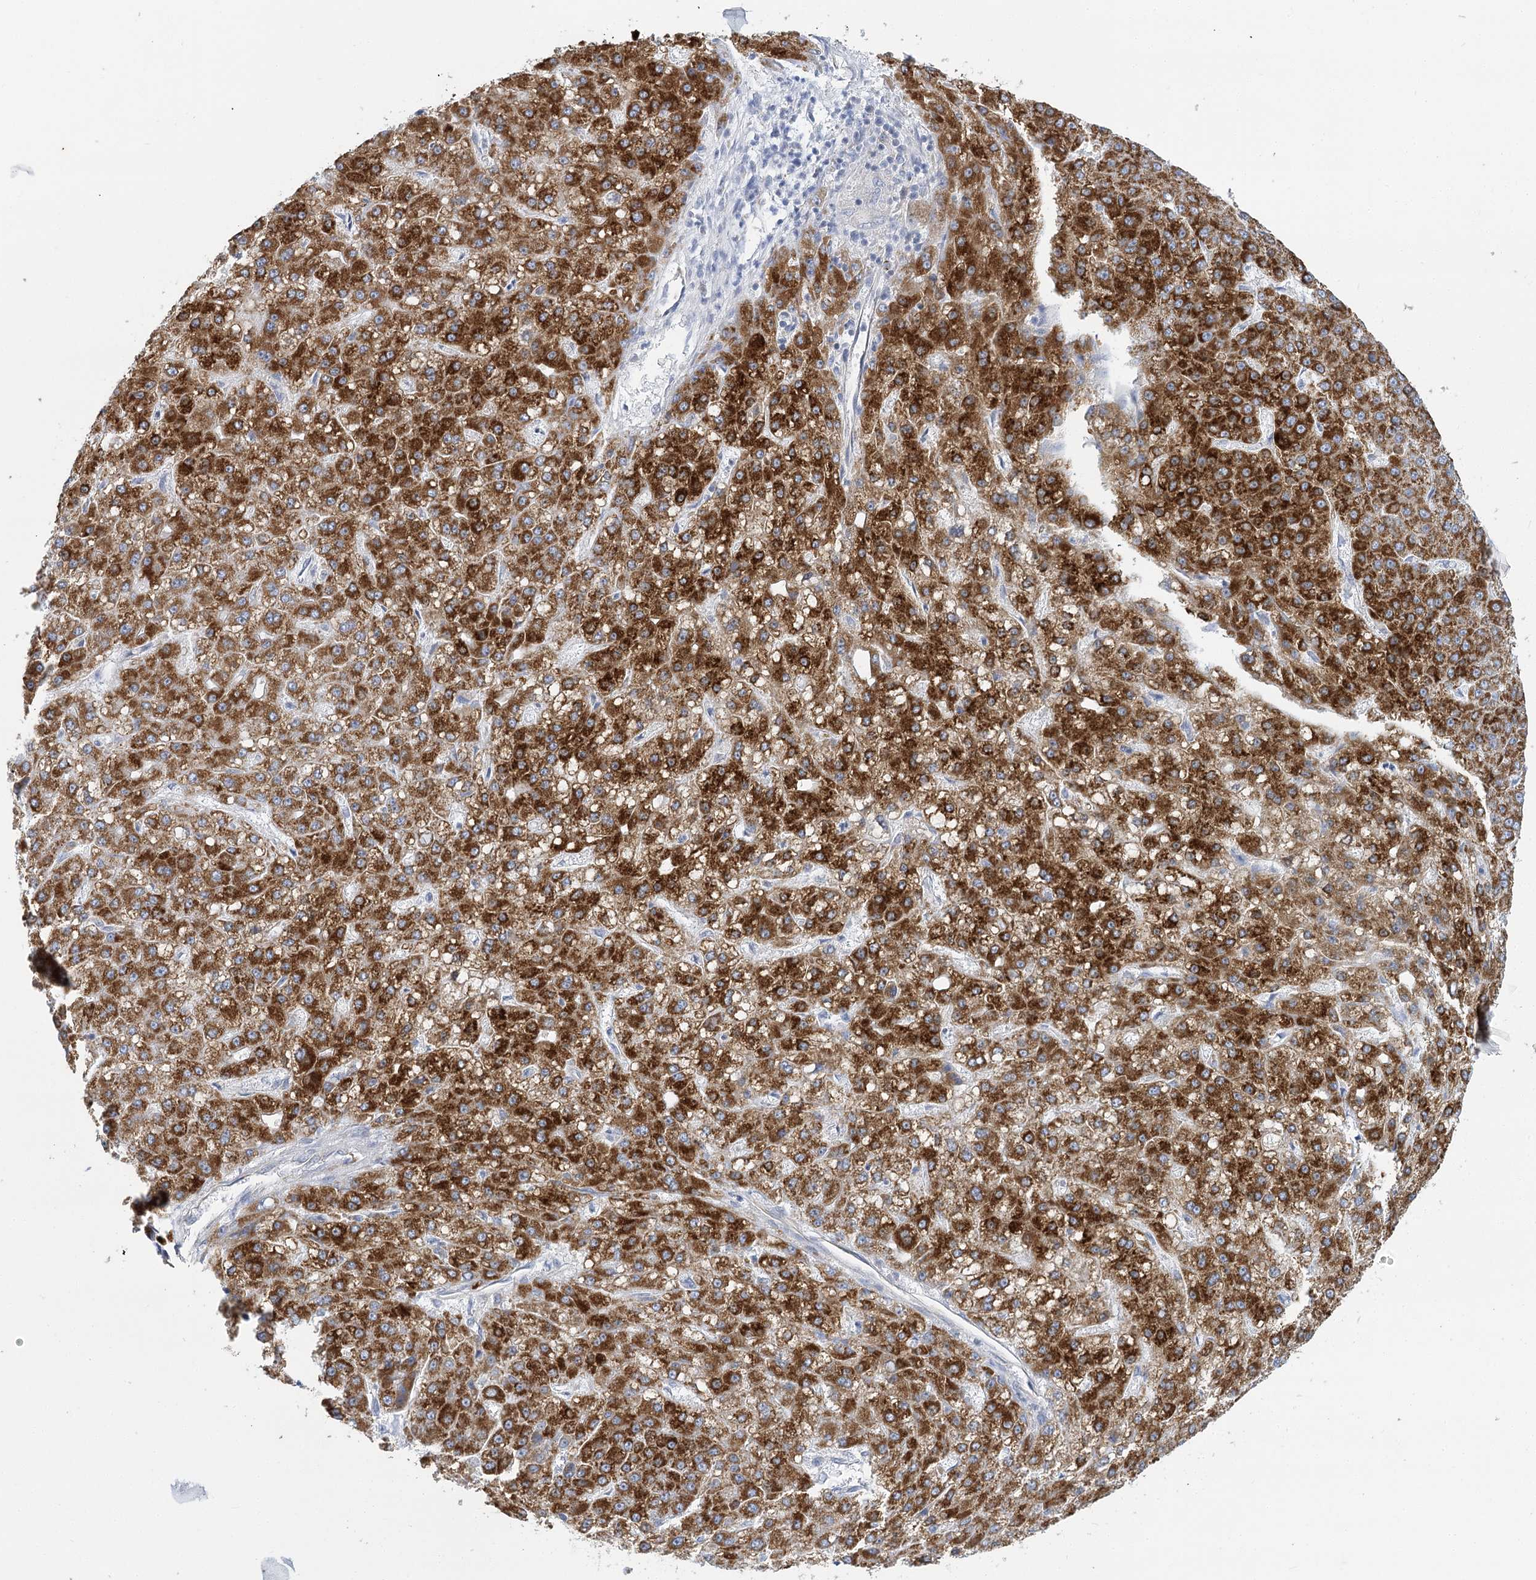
{"staining": {"intensity": "strong", "quantity": ">75%", "location": "cytoplasmic/membranous"}, "tissue": "liver cancer", "cell_type": "Tumor cells", "image_type": "cancer", "snomed": [{"axis": "morphology", "description": "Carcinoma, Hepatocellular, NOS"}, {"axis": "topography", "description": "Liver"}], "caption": "The micrograph exhibits staining of liver cancer (hepatocellular carcinoma), revealing strong cytoplasmic/membranous protein staining (brown color) within tumor cells.", "gene": "DHTKD1", "patient": {"sex": "male", "age": 67}}